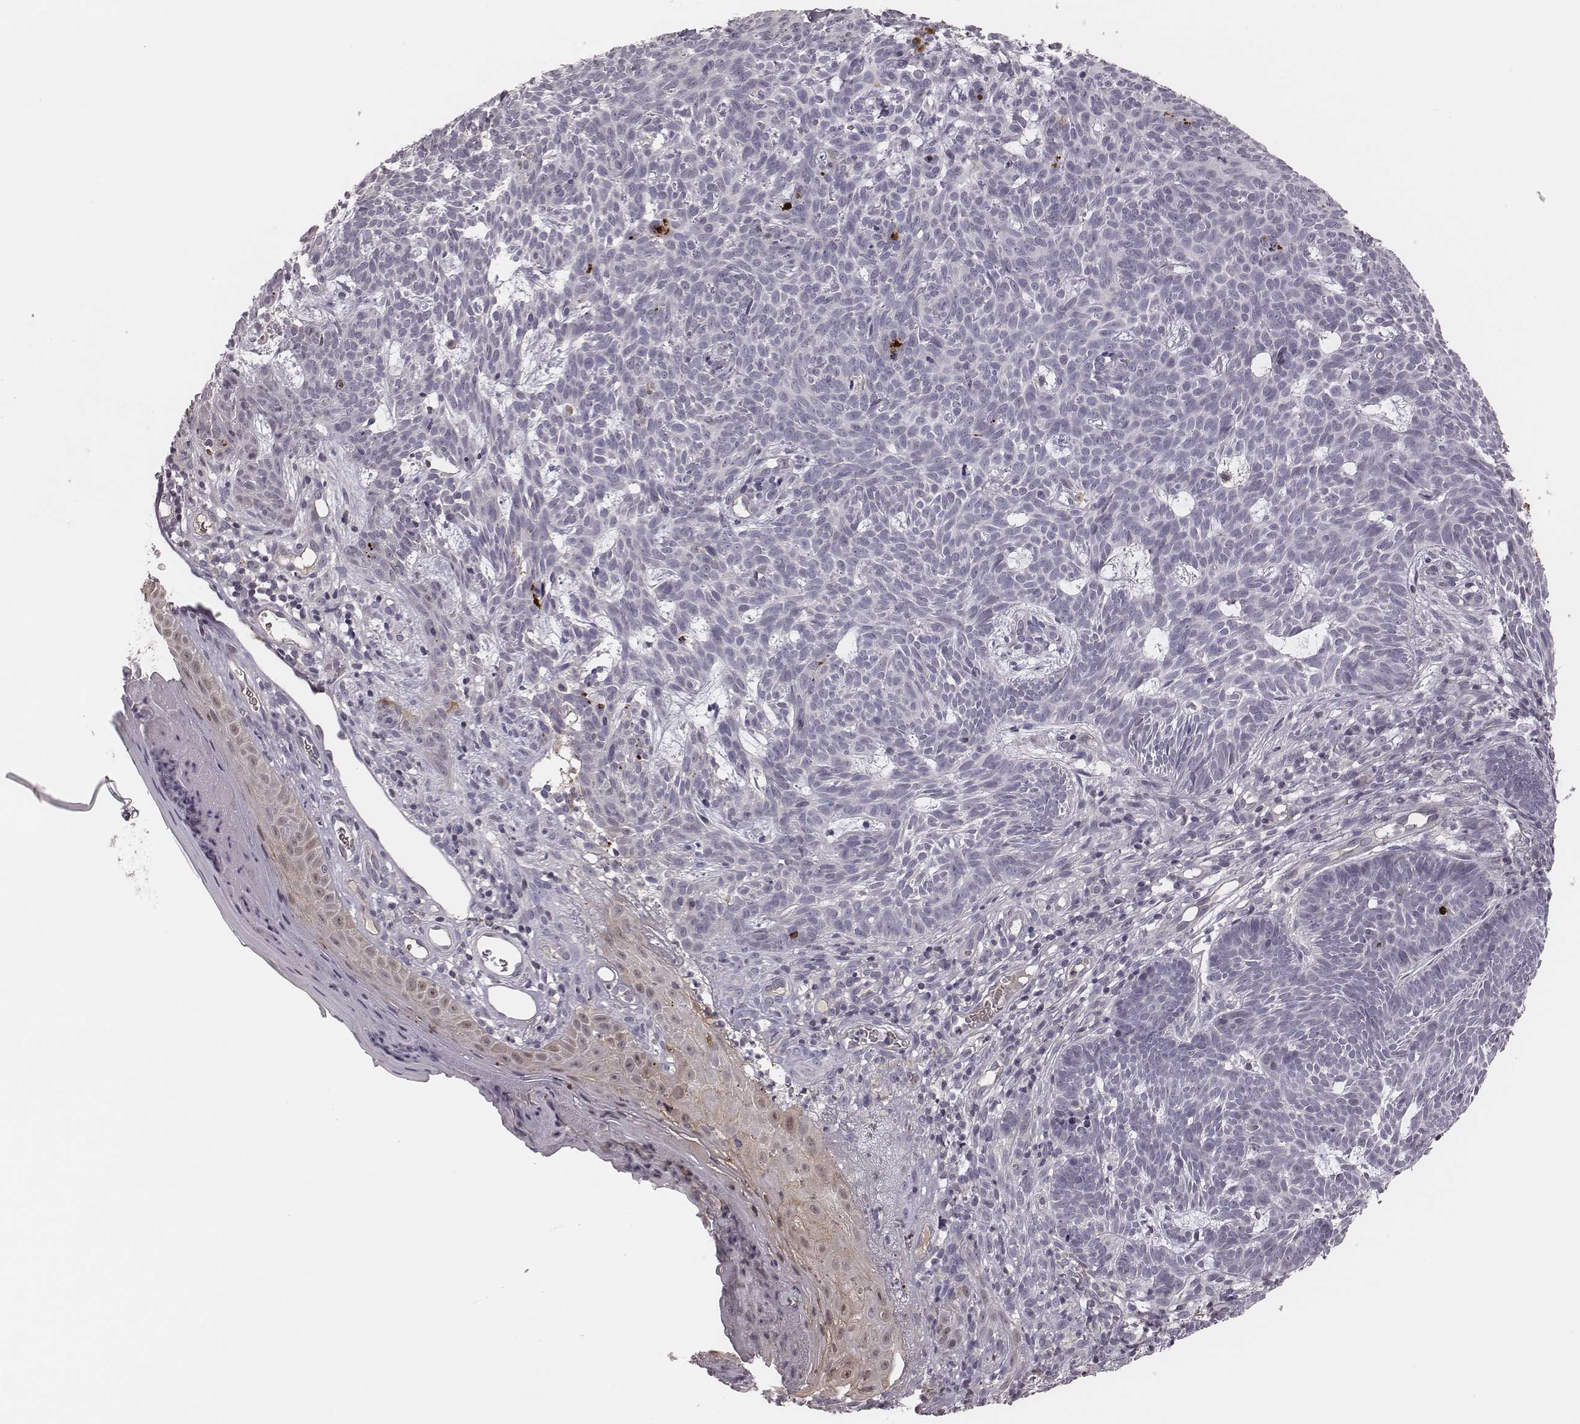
{"staining": {"intensity": "negative", "quantity": "none", "location": "none"}, "tissue": "skin cancer", "cell_type": "Tumor cells", "image_type": "cancer", "snomed": [{"axis": "morphology", "description": "Basal cell carcinoma"}, {"axis": "topography", "description": "Skin"}], "caption": "Immunohistochemistry (IHC) of human skin cancer demonstrates no positivity in tumor cells. (Brightfield microscopy of DAB (3,3'-diaminobenzidine) immunohistochemistry (IHC) at high magnification).", "gene": "TLX3", "patient": {"sex": "male", "age": 59}}